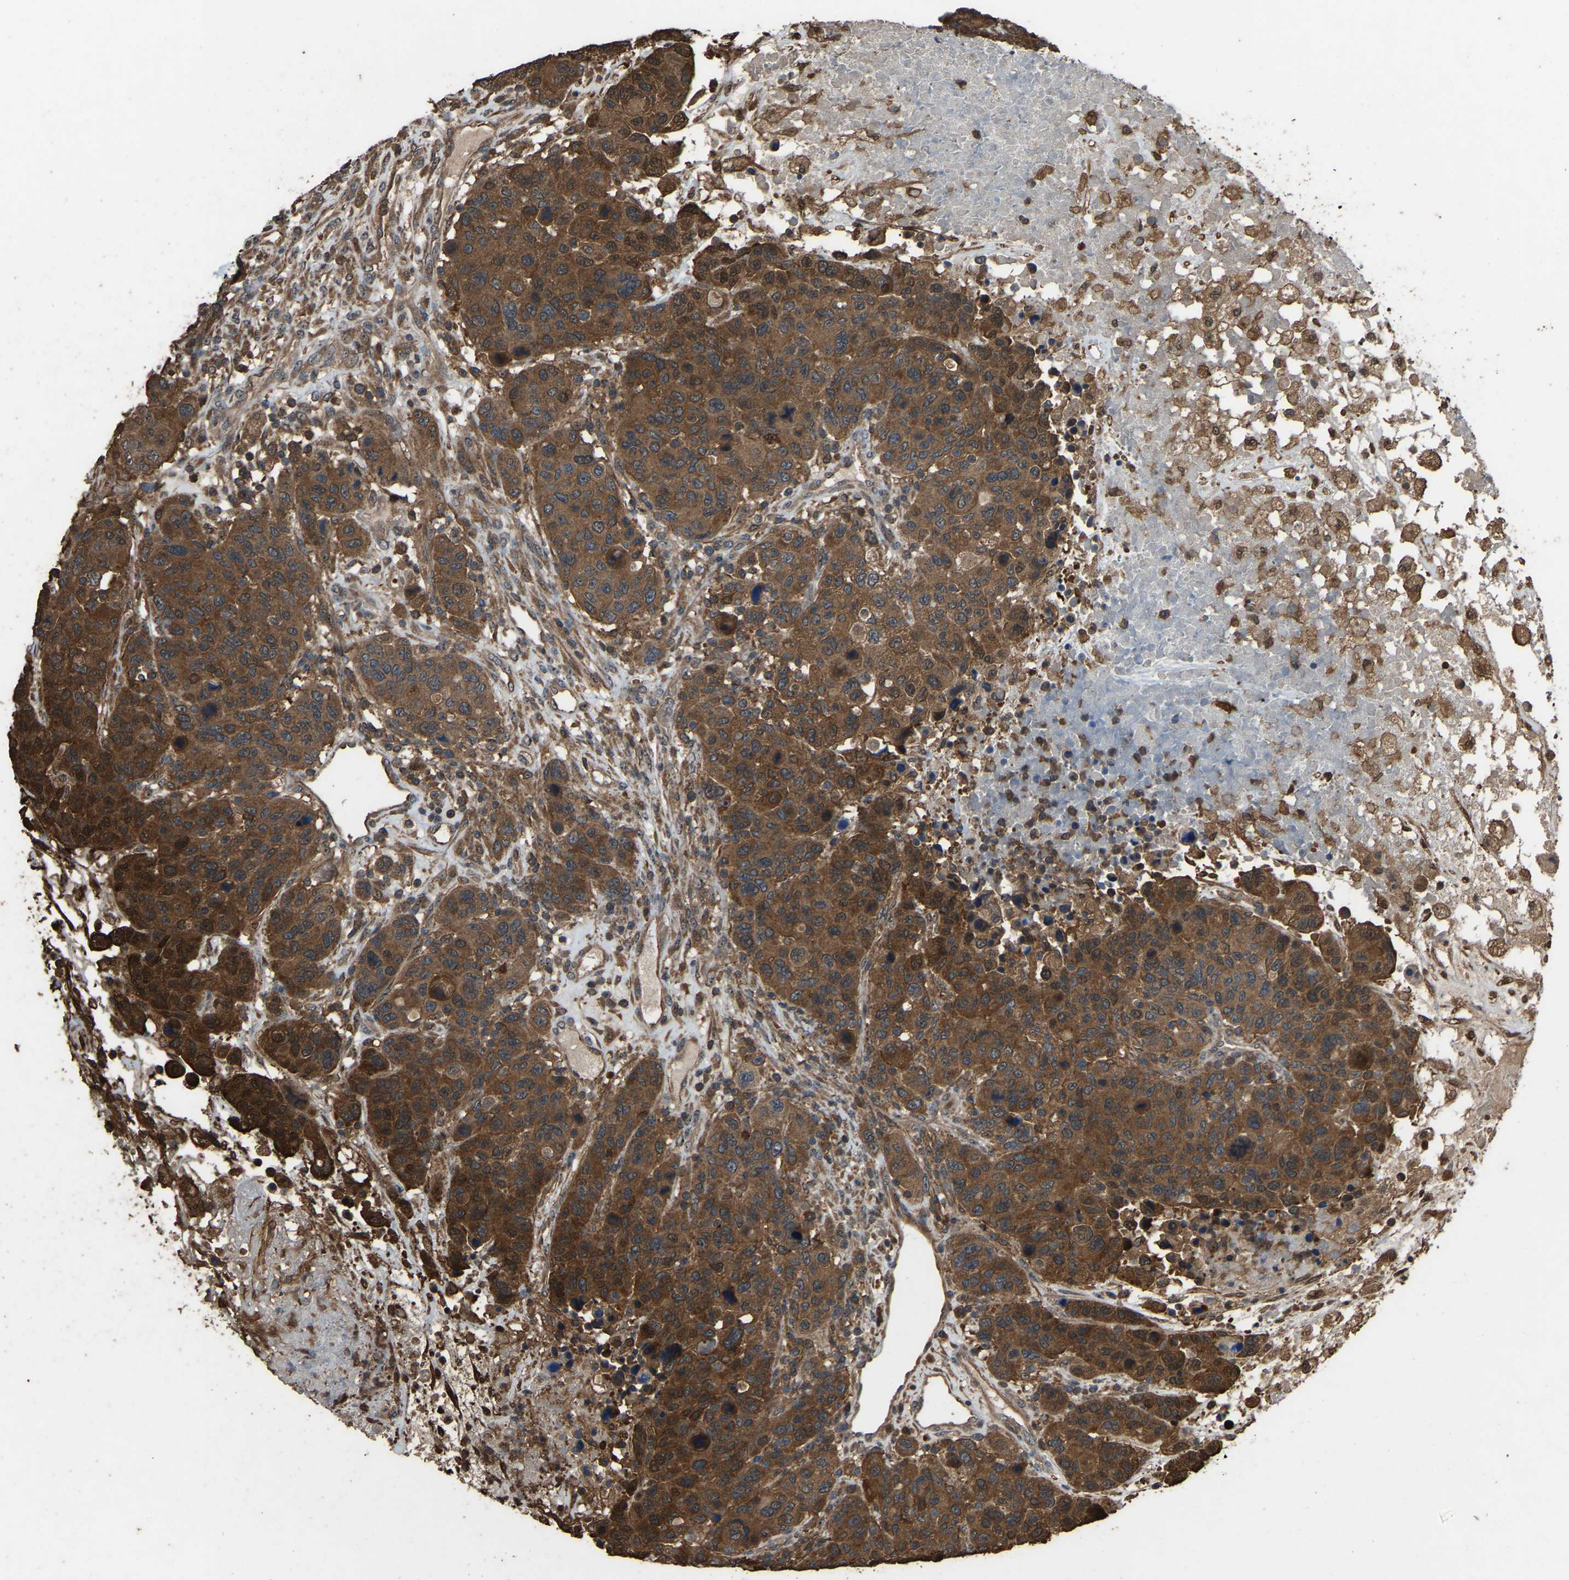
{"staining": {"intensity": "moderate", "quantity": ">75%", "location": "cytoplasmic/membranous"}, "tissue": "breast cancer", "cell_type": "Tumor cells", "image_type": "cancer", "snomed": [{"axis": "morphology", "description": "Duct carcinoma"}, {"axis": "topography", "description": "Breast"}], "caption": "Breast cancer (infiltrating ductal carcinoma) stained for a protein (brown) displays moderate cytoplasmic/membranous positive positivity in approximately >75% of tumor cells.", "gene": "FHIT", "patient": {"sex": "female", "age": 37}}